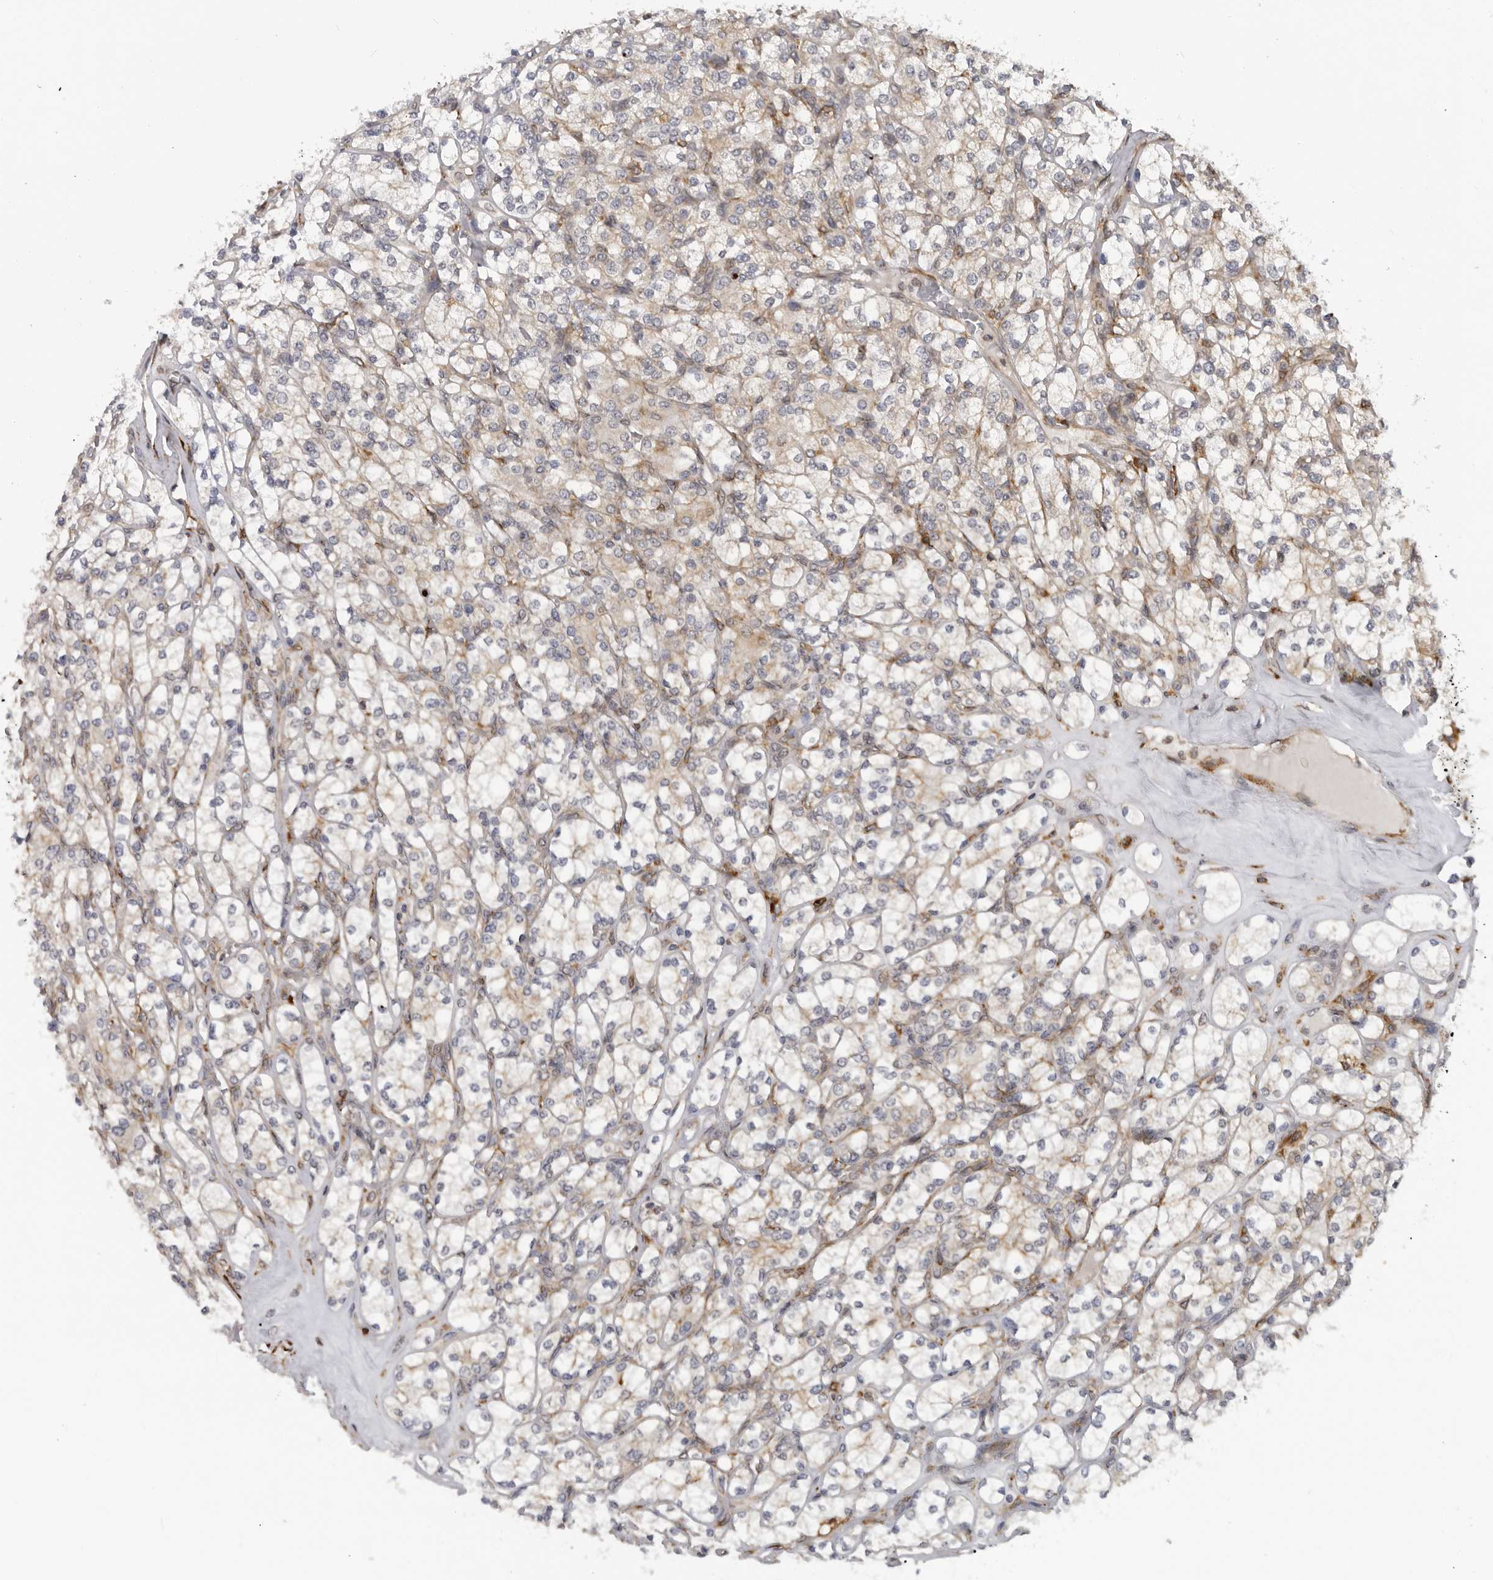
{"staining": {"intensity": "weak", "quantity": "<25%", "location": "cytoplasmic/membranous"}, "tissue": "renal cancer", "cell_type": "Tumor cells", "image_type": "cancer", "snomed": [{"axis": "morphology", "description": "Adenocarcinoma, NOS"}, {"axis": "topography", "description": "Kidney"}], "caption": "Renal cancer (adenocarcinoma) stained for a protein using immunohistochemistry (IHC) displays no staining tumor cells.", "gene": "ALPK2", "patient": {"sex": "male", "age": 77}}